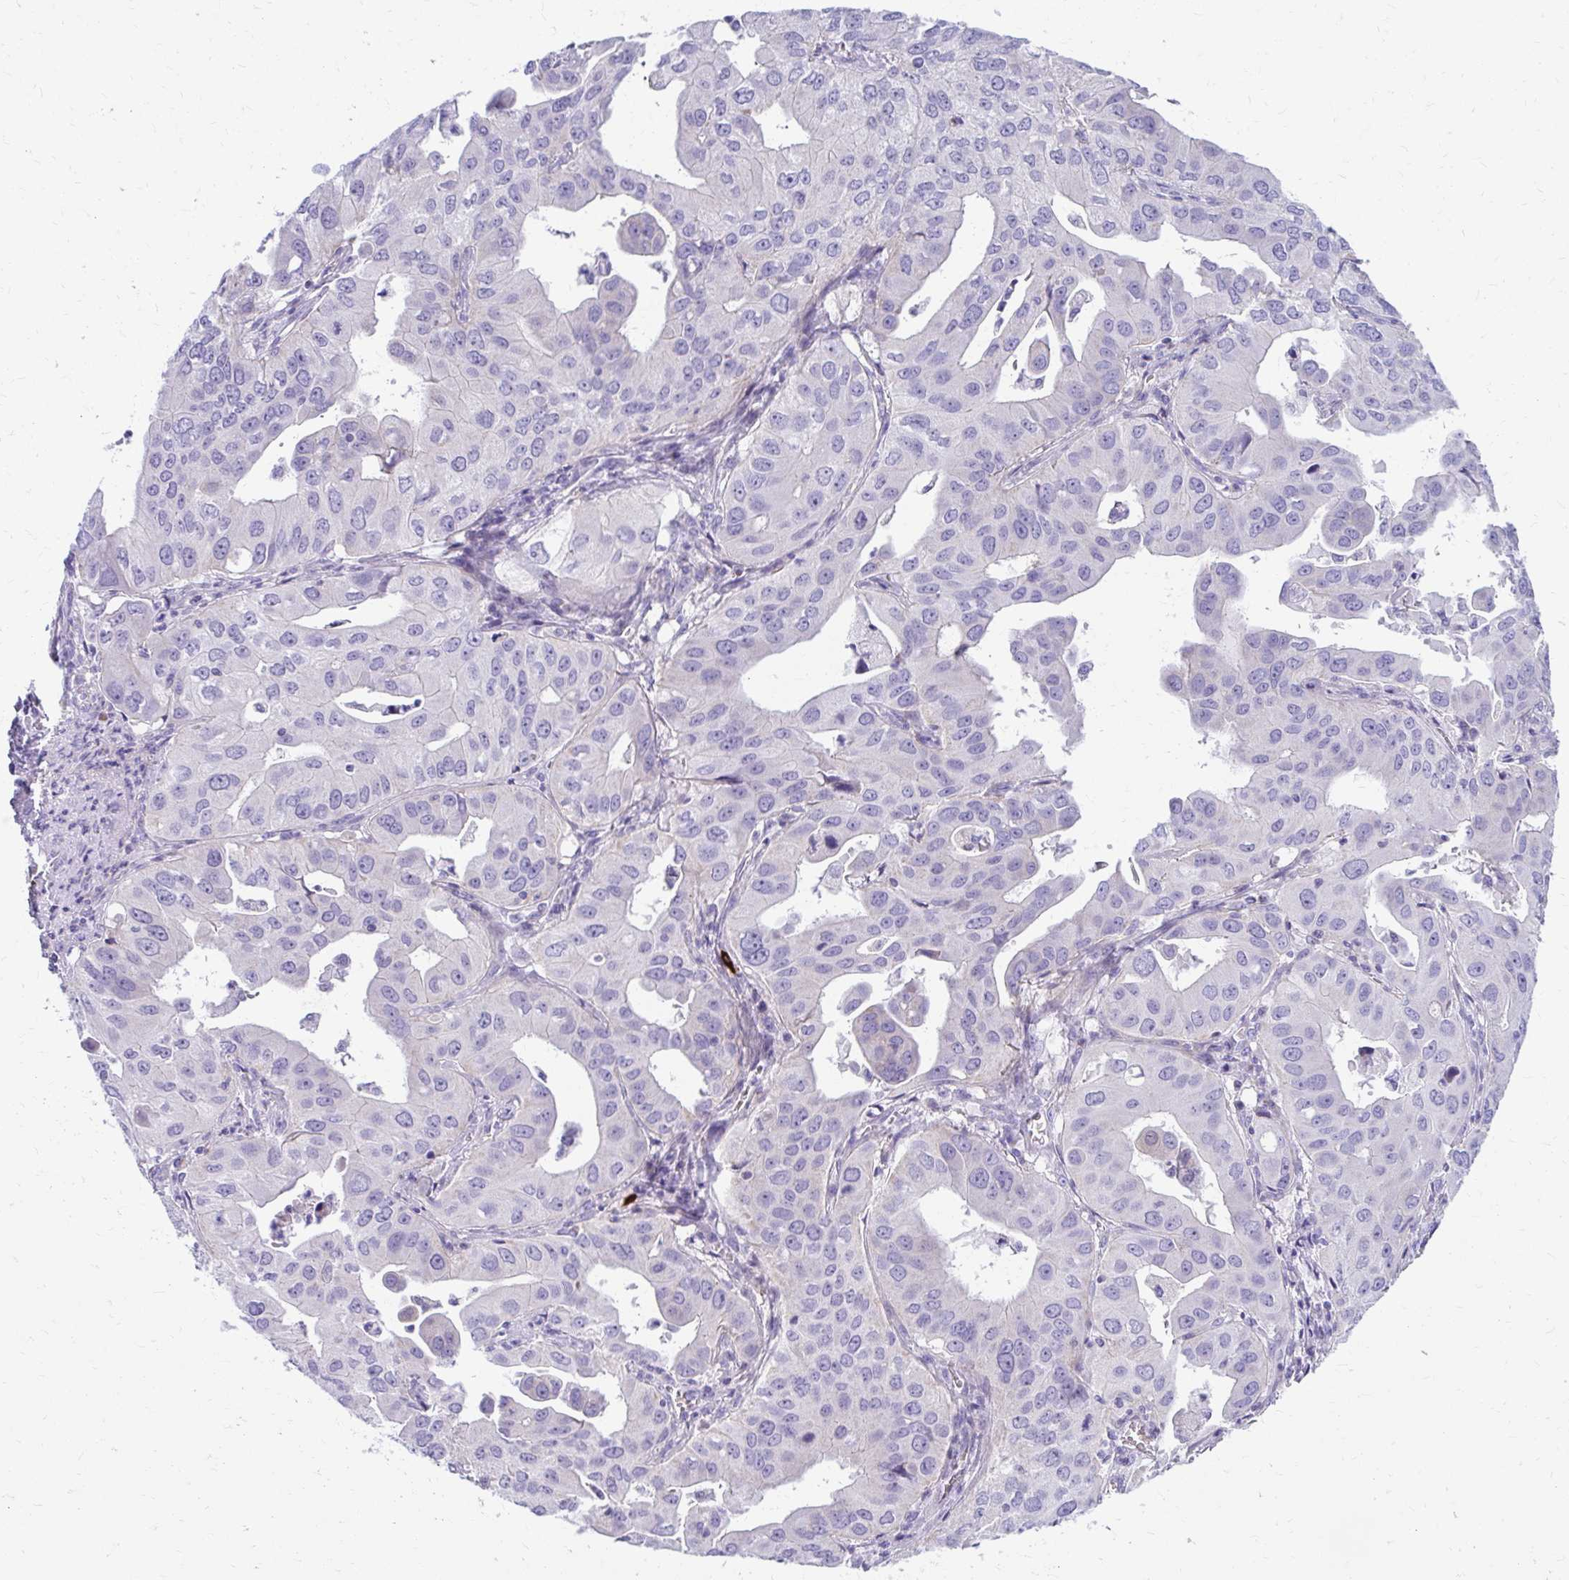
{"staining": {"intensity": "negative", "quantity": "none", "location": "none"}, "tissue": "lung cancer", "cell_type": "Tumor cells", "image_type": "cancer", "snomed": [{"axis": "morphology", "description": "Adenocarcinoma, NOS"}, {"axis": "topography", "description": "Lung"}], "caption": "Lung adenocarcinoma was stained to show a protein in brown. There is no significant positivity in tumor cells.", "gene": "IL37", "patient": {"sex": "male", "age": 48}}